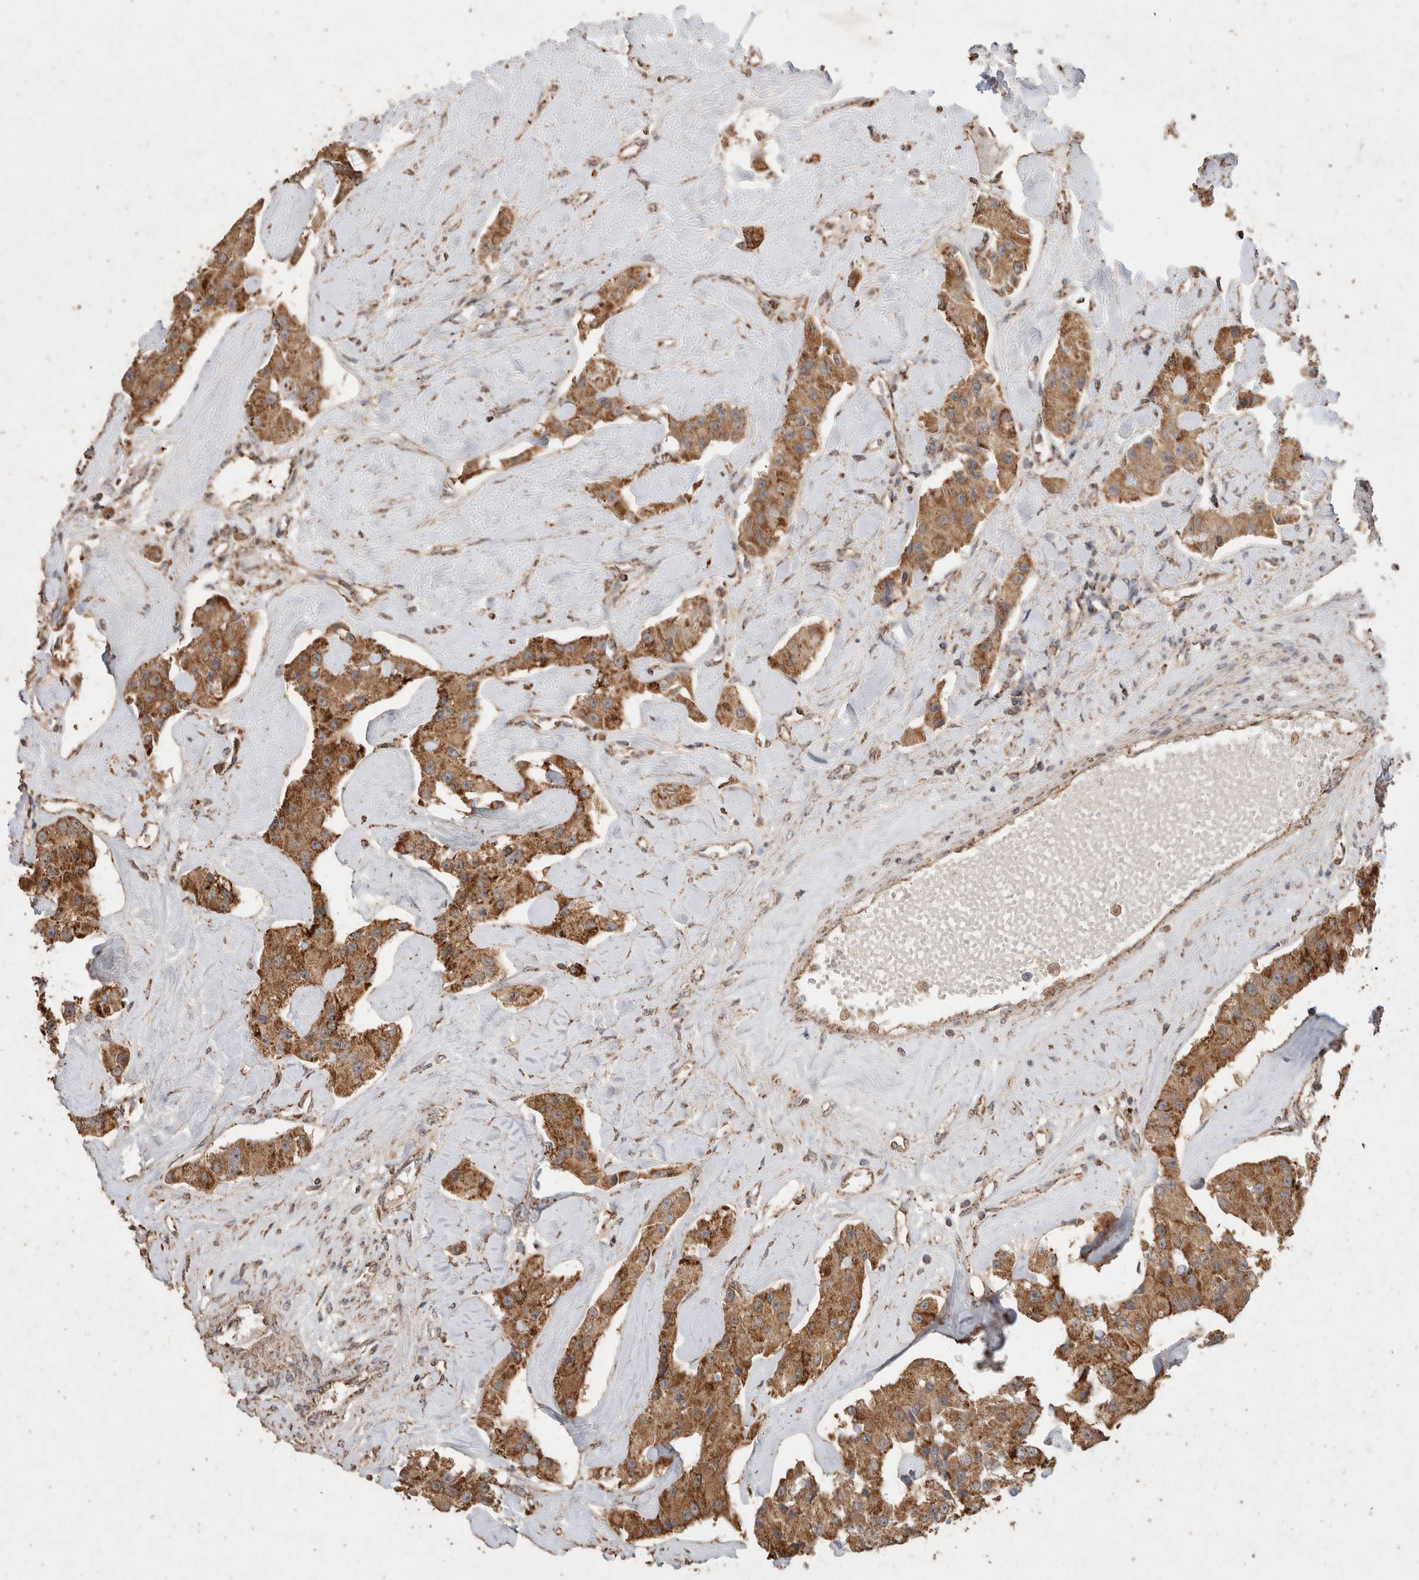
{"staining": {"intensity": "moderate", "quantity": ">75%", "location": "cytoplasmic/membranous"}, "tissue": "carcinoid", "cell_type": "Tumor cells", "image_type": "cancer", "snomed": [{"axis": "morphology", "description": "Carcinoid, malignant, NOS"}, {"axis": "topography", "description": "Pancreas"}], "caption": "Brown immunohistochemical staining in human malignant carcinoid shows moderate cytoplasmic/membranous staining in about >75% of tumor cells.", "gene": "ACADM", "patient": {"sex": "male", "age": 41}}